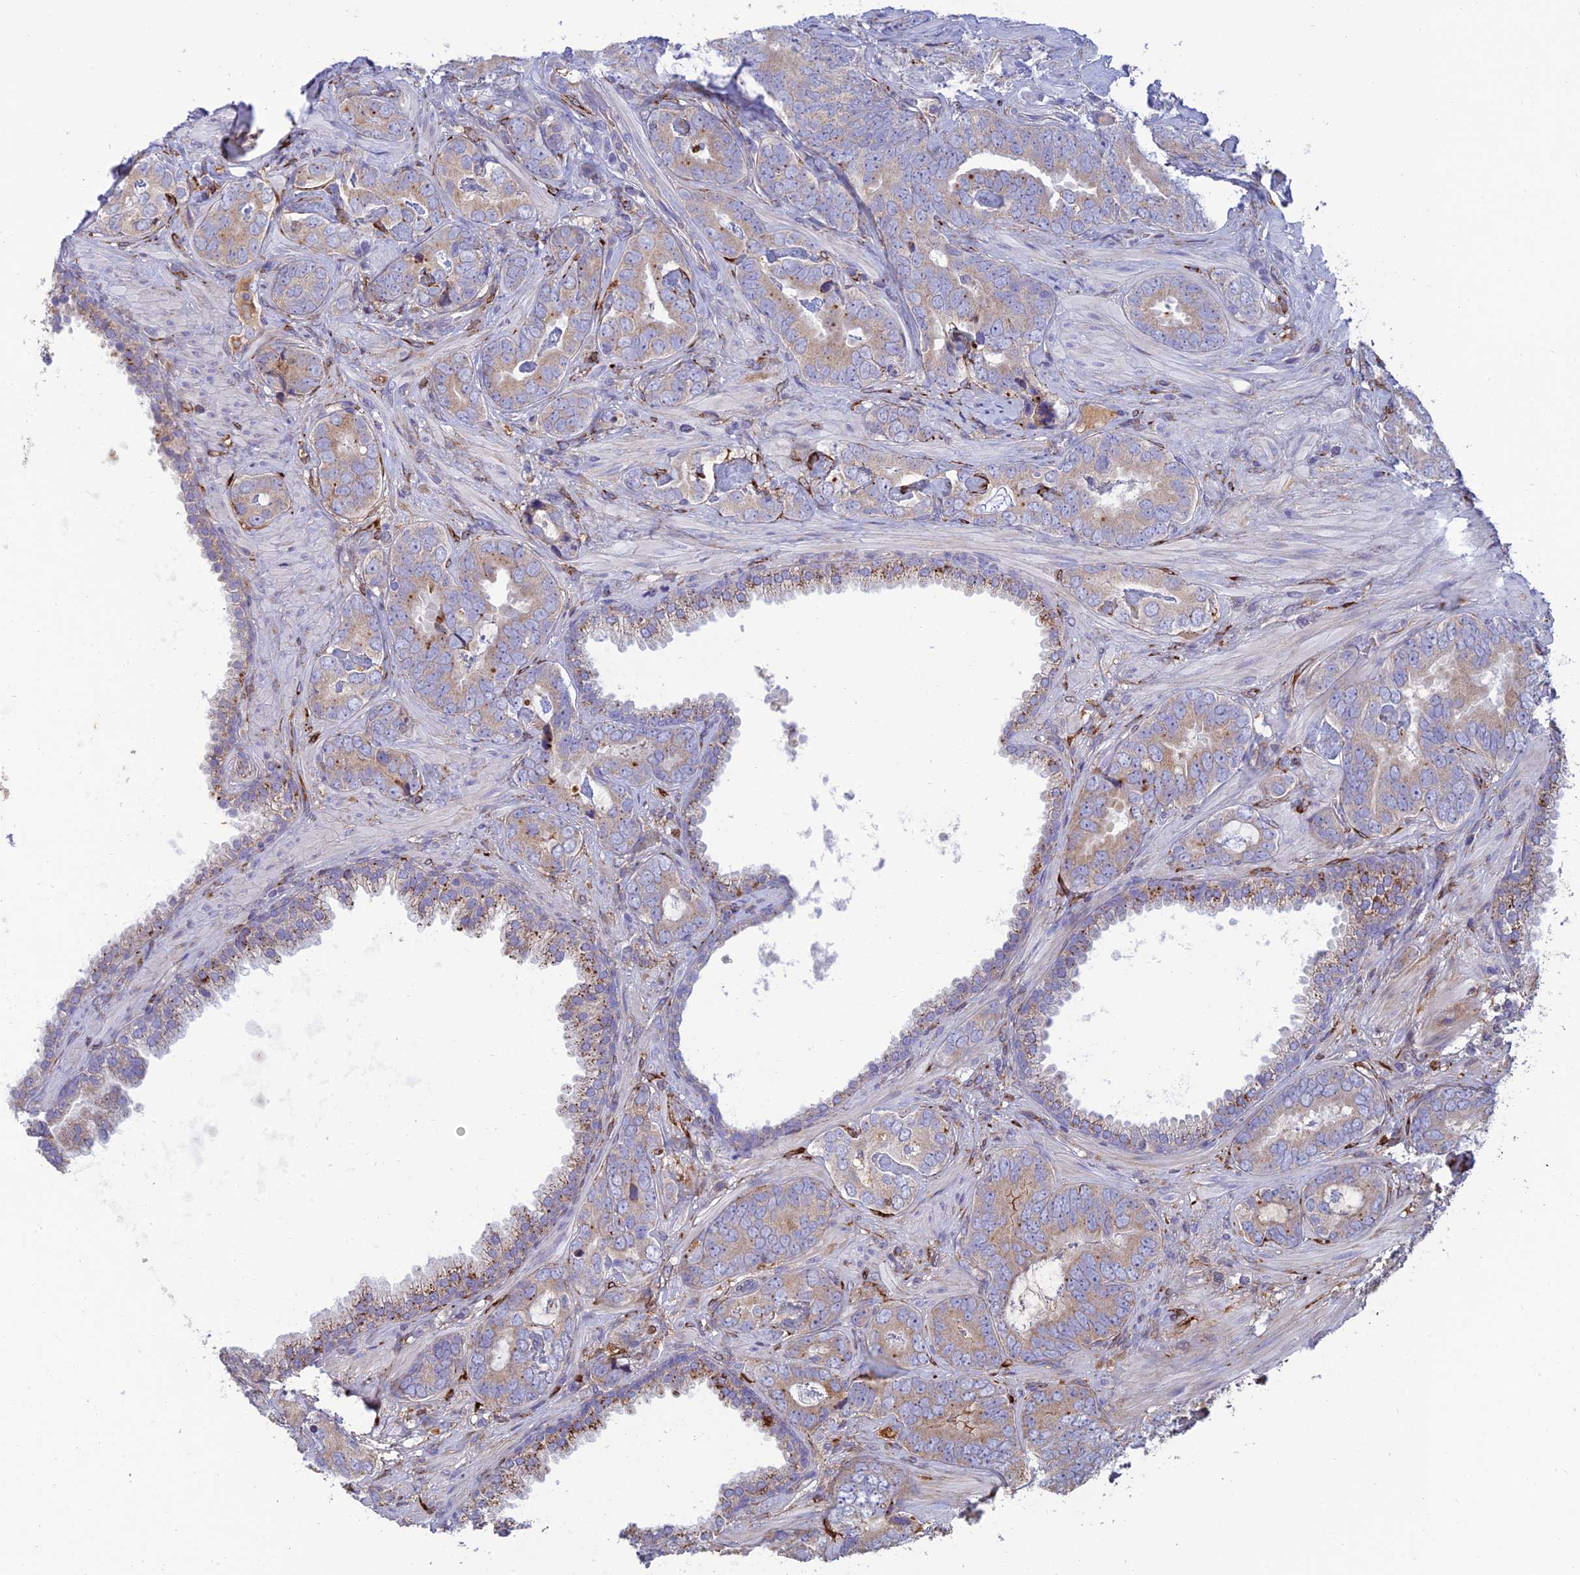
{"staining": {"intensity": "moderate", "quantity": "25%-75%", "location": "cytoplasmic/membranous"}, "tissue": "prostate cancer", "cell_type": "Tumor cells", "image_type": "cancer", "snomed": [{"axis": "morphology", "description": "Adenocarcinoma, High grade"}, {"axis": "topography", "description": "Prostate"}], "caption": "This micrograph reveals high-grade adenocarcinoma (prostate) stained with immunohistochemistry to label a protein in brown. The cytoplasmic/membranous of tumor cells show moderate positivity for the protein. Nuclei are counter-stained blue.", "gene": "RCN3", "patient": {"sex": "male", "age": 71}}